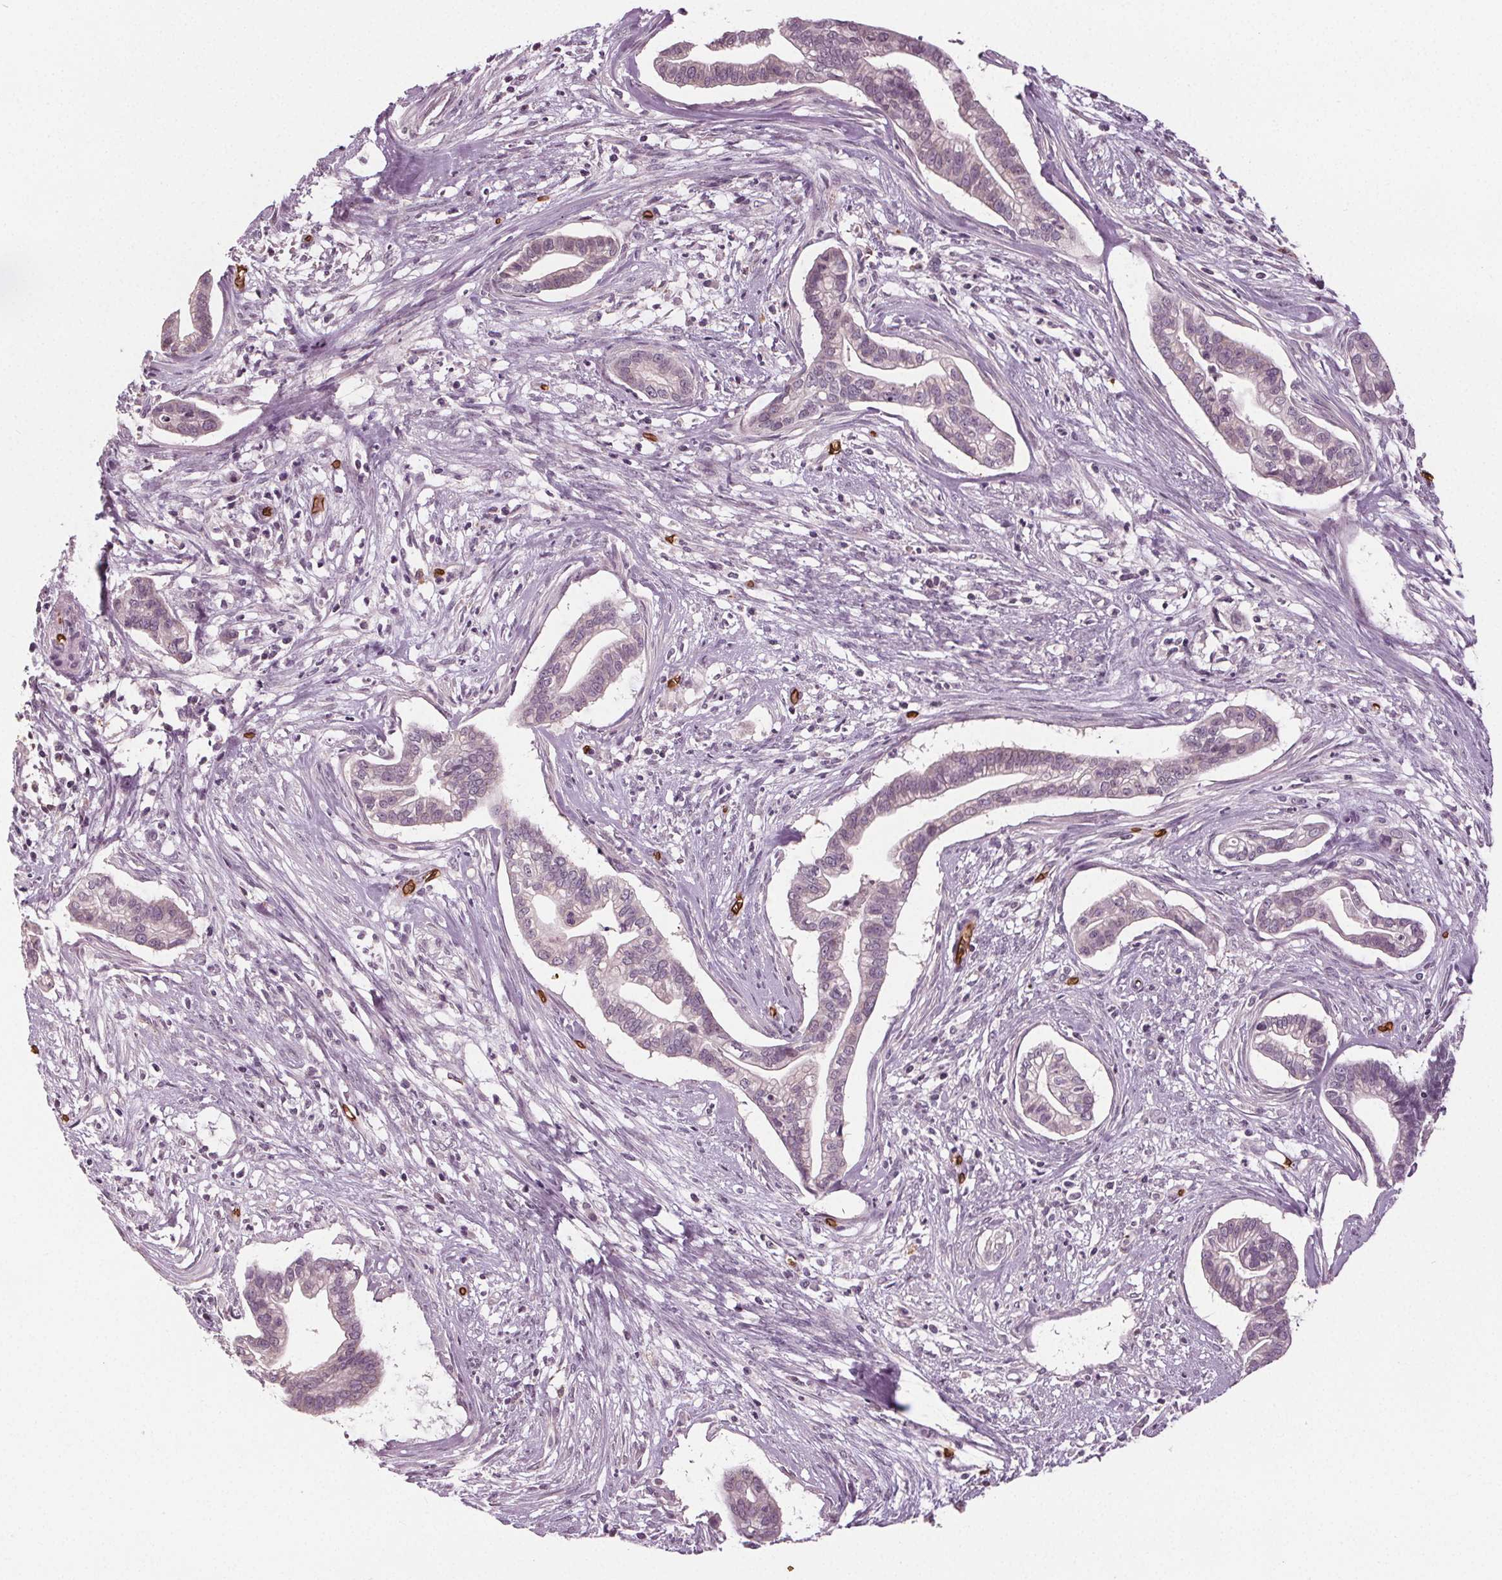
{"staining": {"intensity": "negative", "quantity": "none", "location": "none"}, "tissue": "cervical cancer", "cell_type": "Tumor cells", "image_type": "cancer", "snomed": [{"axis": "morphology", "description": "Adenocarcinoma, NOS"}, {"axis": "topography", "description": "Cervix"}], "caption": "Histopathology image shows no protein staining in tumor cells of cervical adenocarcinoma tissue.", "gene": "SLC4A1", "patient": {"sex": "female", "age": 62}}